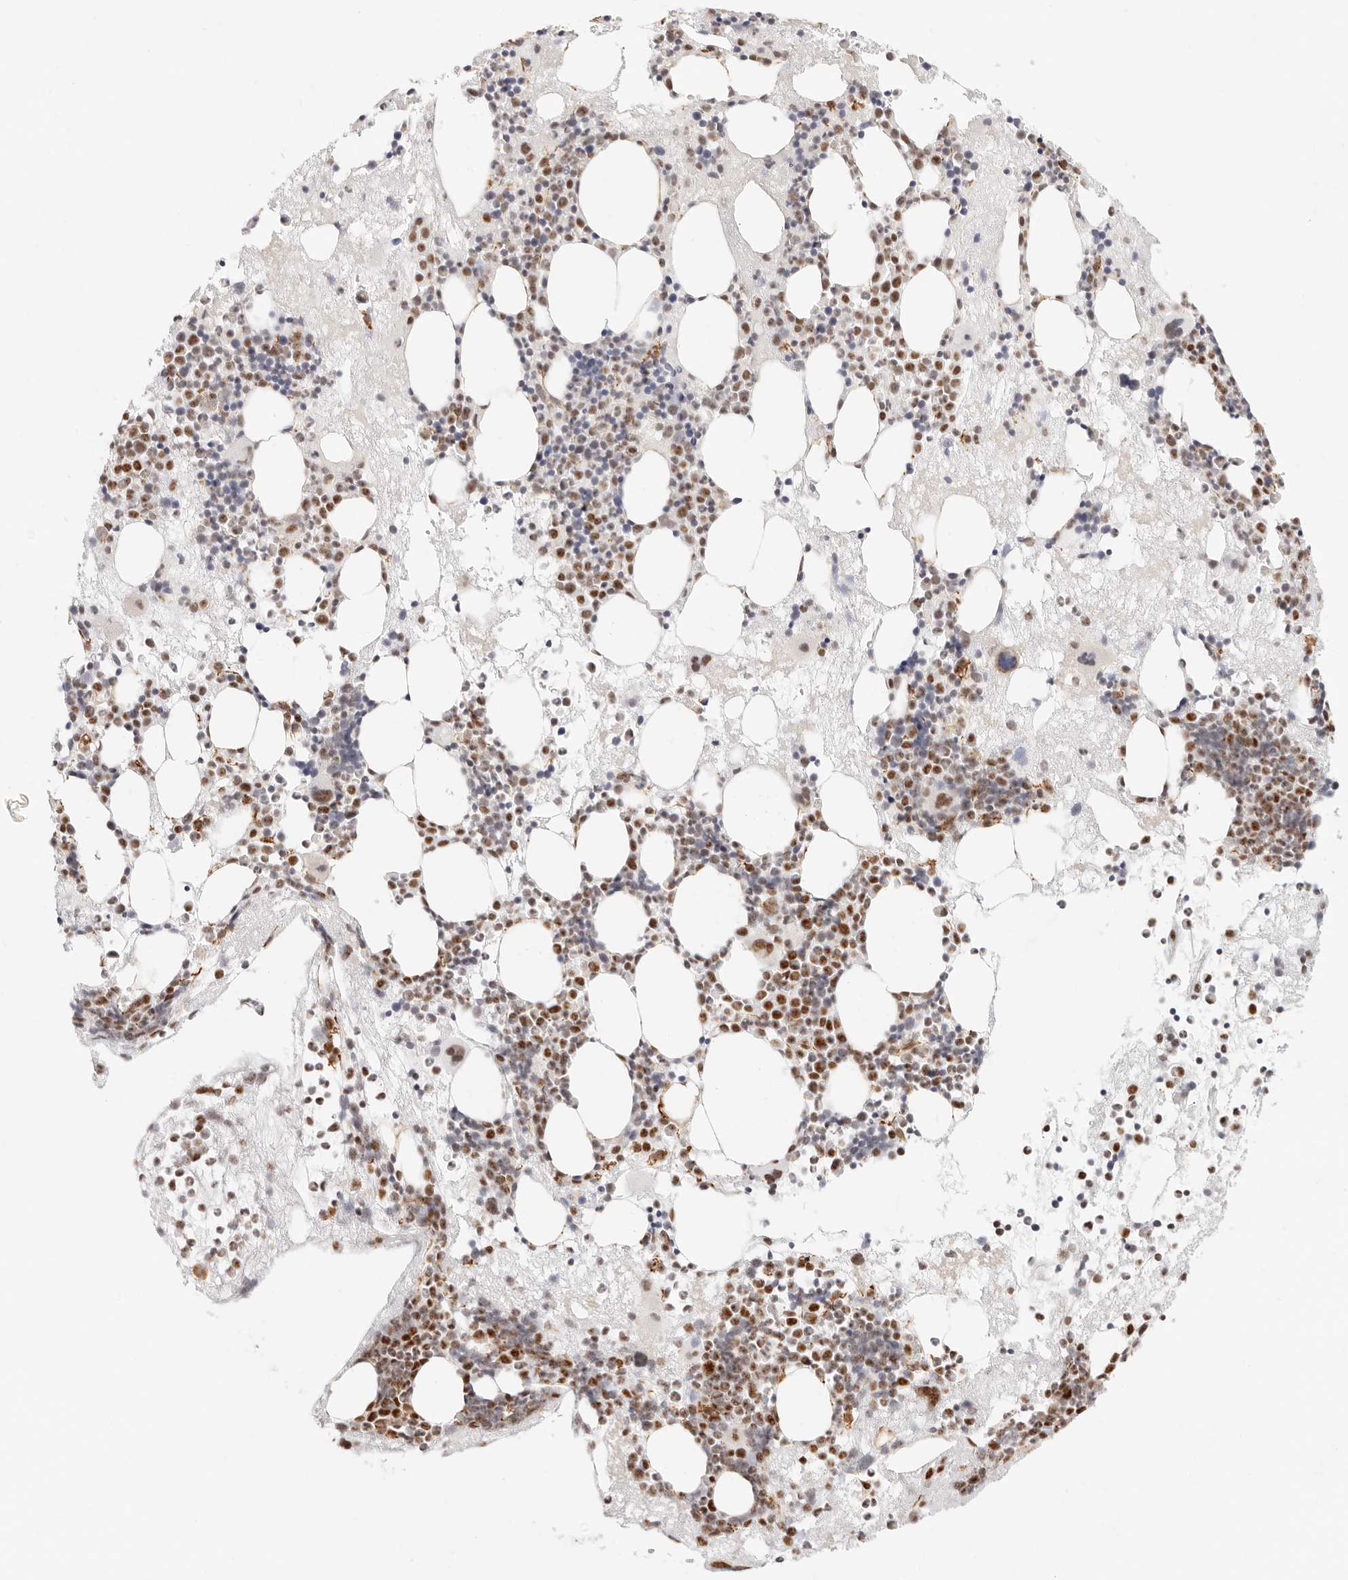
{"staining": {"intensity": "moderate", "quantity": "25%-75%", "location": "nuclear"}, "tissue": "bone marrow", "cell_type": "Hematopoietic cells", "image_type": "normal", "snomed": [{"axis": "morphology", "description": "Normal tissue, NOS"}, {"axis": "topography", "description": "Bone marrow"}], "caption": "Hematopoietic cells show moderate nuclear positivity in approximately 25%-75% of cells in benign bone marrow.", "gene": "ZC3H11A", "patient": {"sex": "male", "age": 50}}